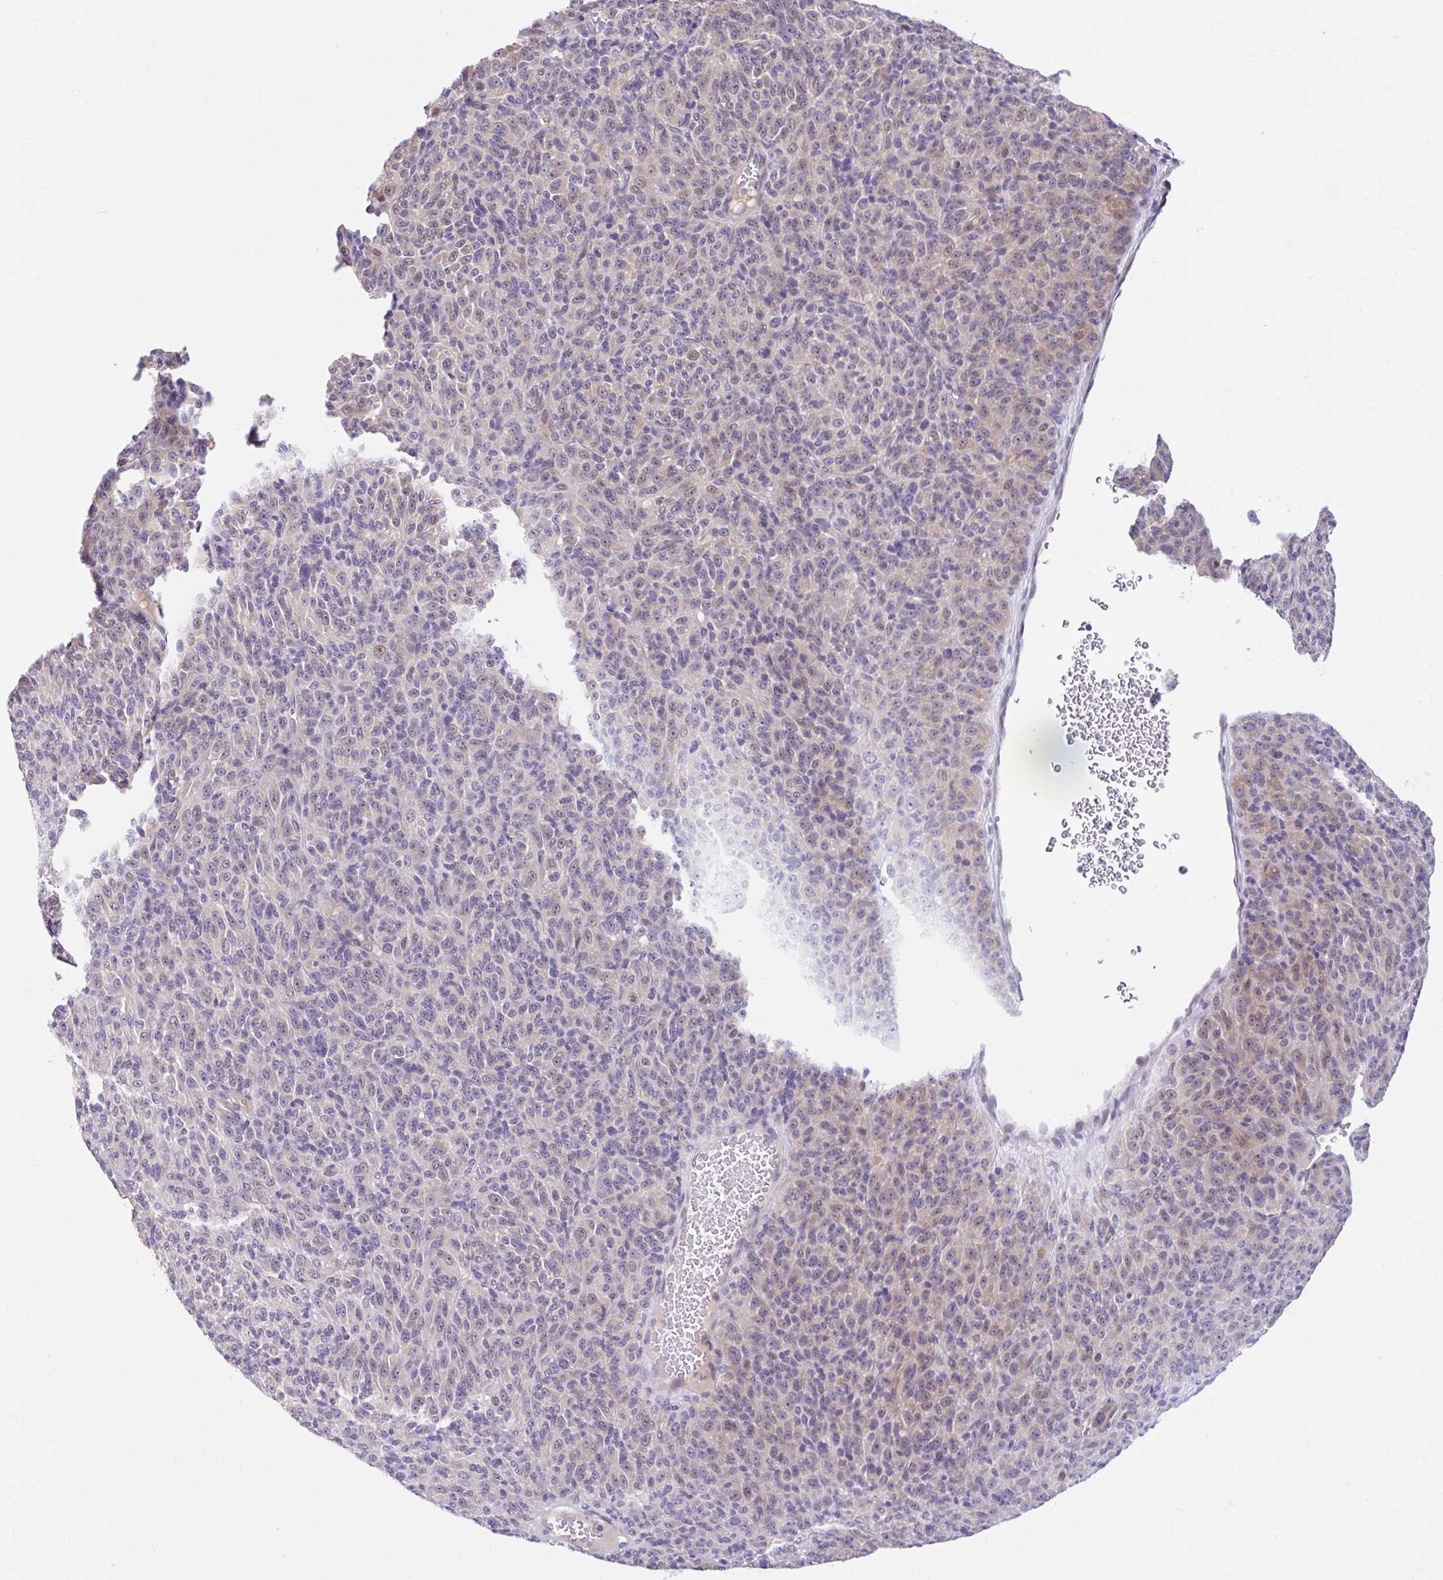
{"staining": {"intensity": "weak", "quantity": "25%-75%", "location": "cytoplasmic/membranous"}, "tissue": "melanoma", "cell_type": "Tumor cells", "image_type": "cancer", "snomed": [{"axis": "morphology", "description": "Malignant melanoma, Metastatic site"}, {"axis": "topography", "description": "Brain"}], "caption": "Melanoma was stained to show a protein in brown. There is low levels of weak cytoplasmic/membranous staining in about 25%-75% of tumor cells.", "gene": "NT5C1B", "patient": {"sex": "female", "age": 56}}